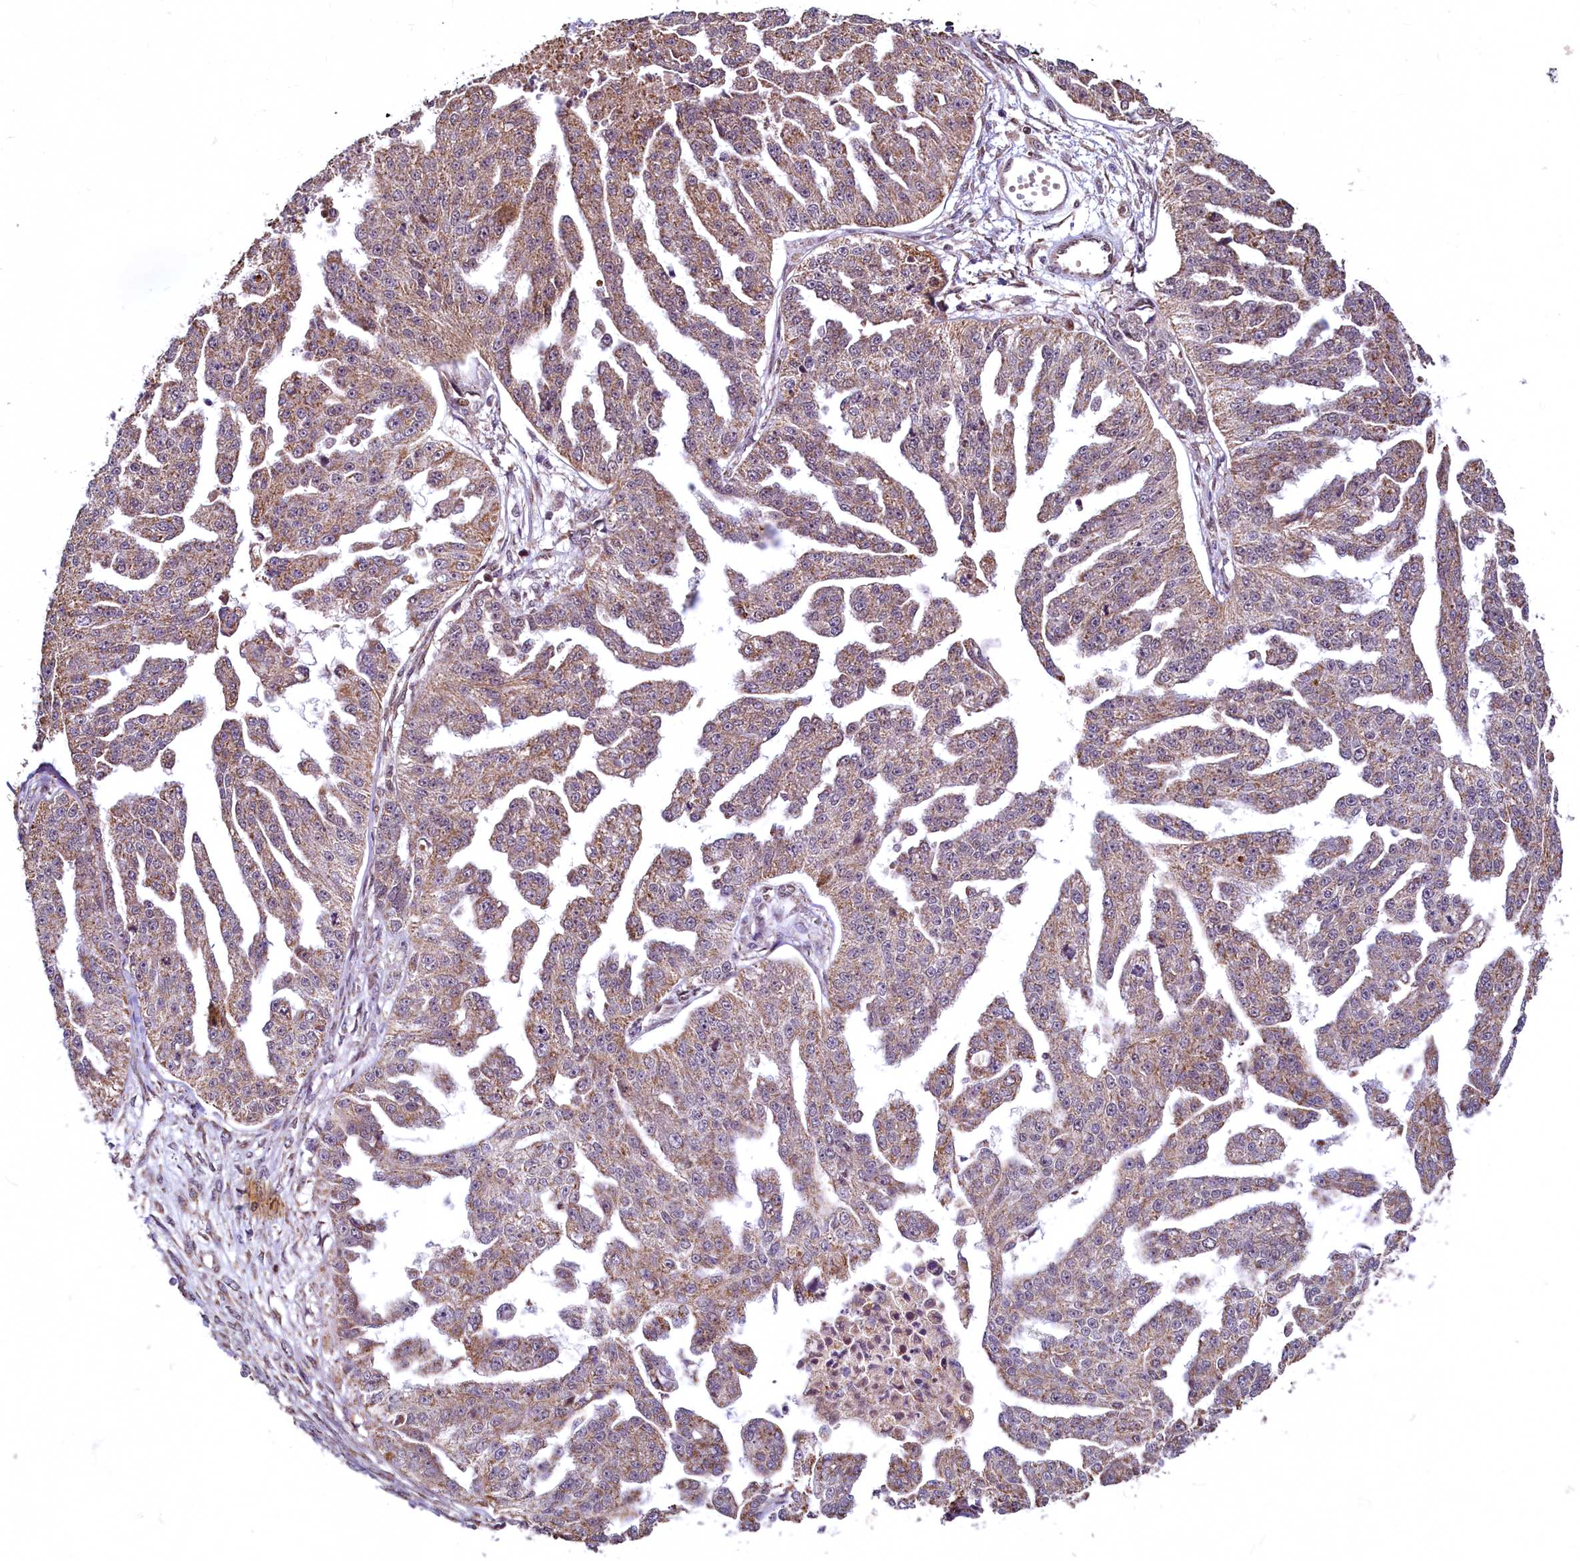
{"staining": {"intensity": "moderate", "quantity": "25%-75%", "location": "cytoplasmic/membranous"}, "tissue": "ovarian cancer", "cell_type": "Tumor cells", "image_type": "cancer", "snomed": [{"axis": "morphology", "description": "Cystadenocarcinoma, serous, NOS"}, {"axis": "topography", "description": "Ovary"}], "caption": "A high-resolution photomicrograph shows immunohistochemistry staining of ovarian cancer (serous cystadenocarcinoma), which demonstrates moderate cytoplasmic/membranous positivity in approximately 25%-75% of tumor cells.", "gene": "ZNF577", "patient": {"sex": "female", "age": 58}}